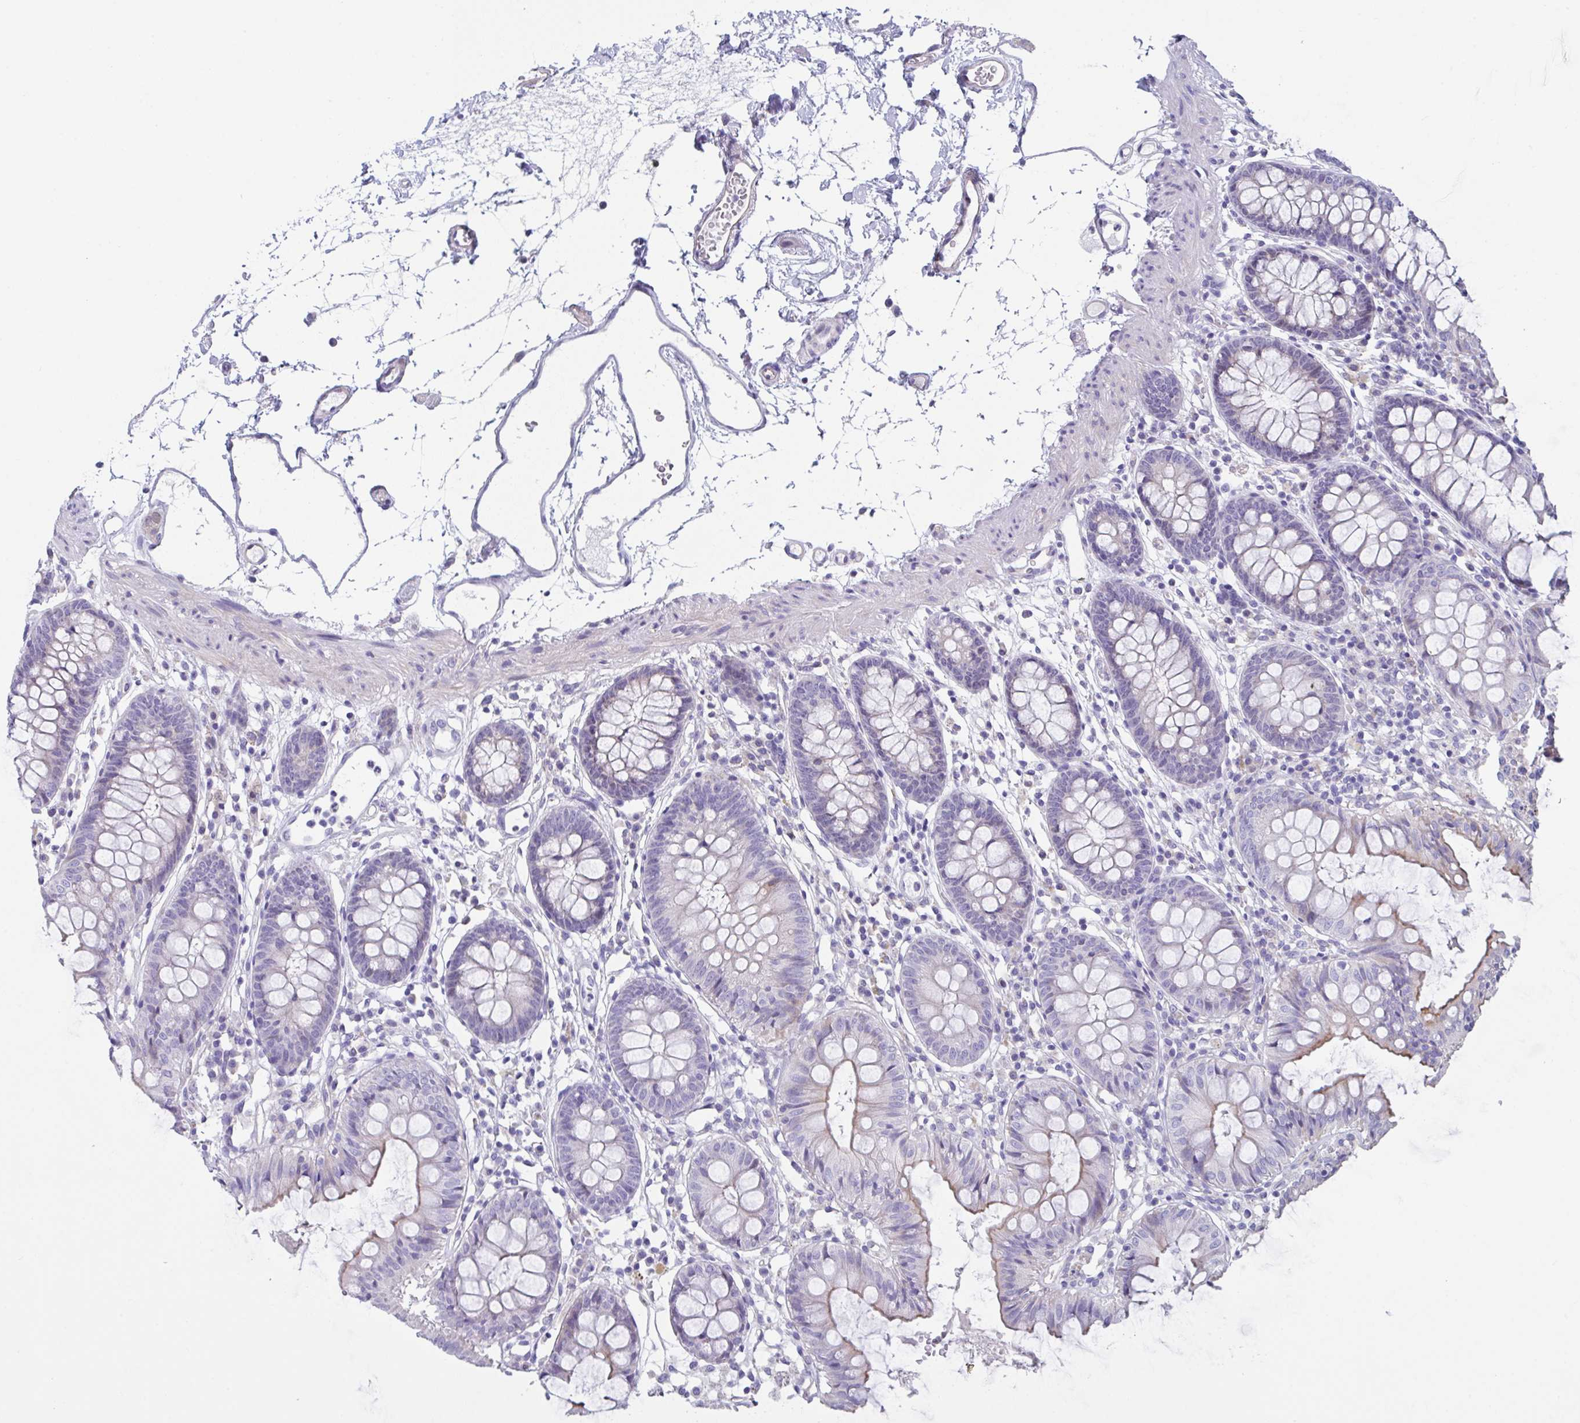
{"staining": {"intensity": "negative", "quantity": "none", "location": "none"}, "tissue": "colon", "cell_type": "Endothelial cells", "image_type": "normal", "snomed": [{"axis": "morphology", "description": "Normal tissue, NOS"}, {"axis": "topography", "description": "Colon"}], "caption": "Histopathology image shows no significant protein expression in endothelial cells of normal colon. (DAB (3,3'-diaminobenzidine) immunohistochemistry (IHC), high magnification).", "gene": "FBXO47", "patient": {"sex": "female", "age": 84}}